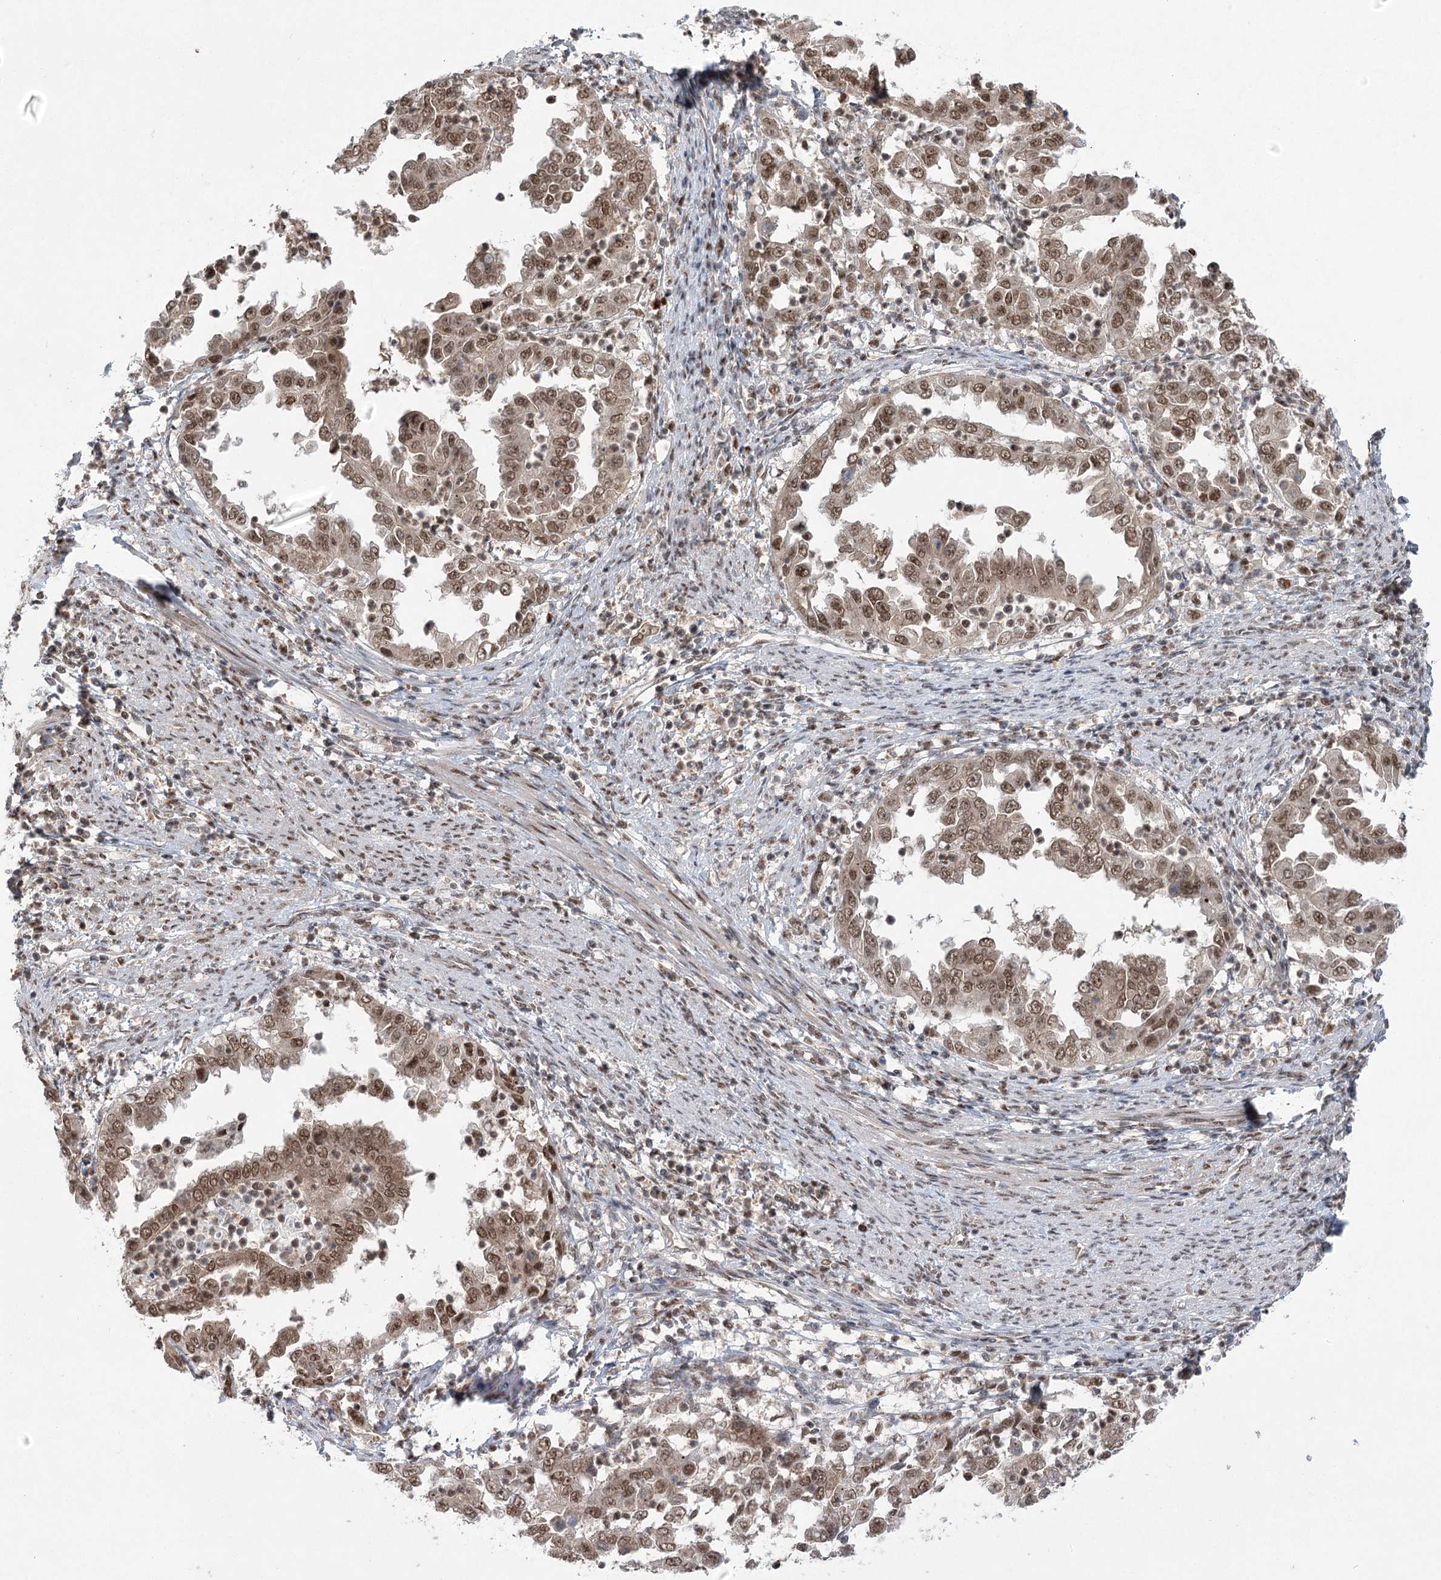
{"staining": {"intensity": "moderate", "quantity": ">75%", "location": "cytoplasmic/membranous,nuclear"}, "tissue": "endometrial cancer", "cell_type": "Tumor cells", "image_type": "cancer", "snomed": [{"axis": "morphology", "description": "Adenocarcinoma, NOS"}, {"axis": "topography", "description": "Endometrium"}], "caption": "Immunohistochemistry (DAB (3,3'-diaminobenzidine)) staining of adenocarcinoma (endometrial) exhibits moderate cytoplasmic/membranous and nuclear protein expression in approximately >75% of tumor cells. The protein is stained brown, and the nuclei are stained in blue (DAB IHC with brightfield microscopy, high magnification).", "gene": "ZCCHC8", "patient": {"sex": "female", "age": 85}}